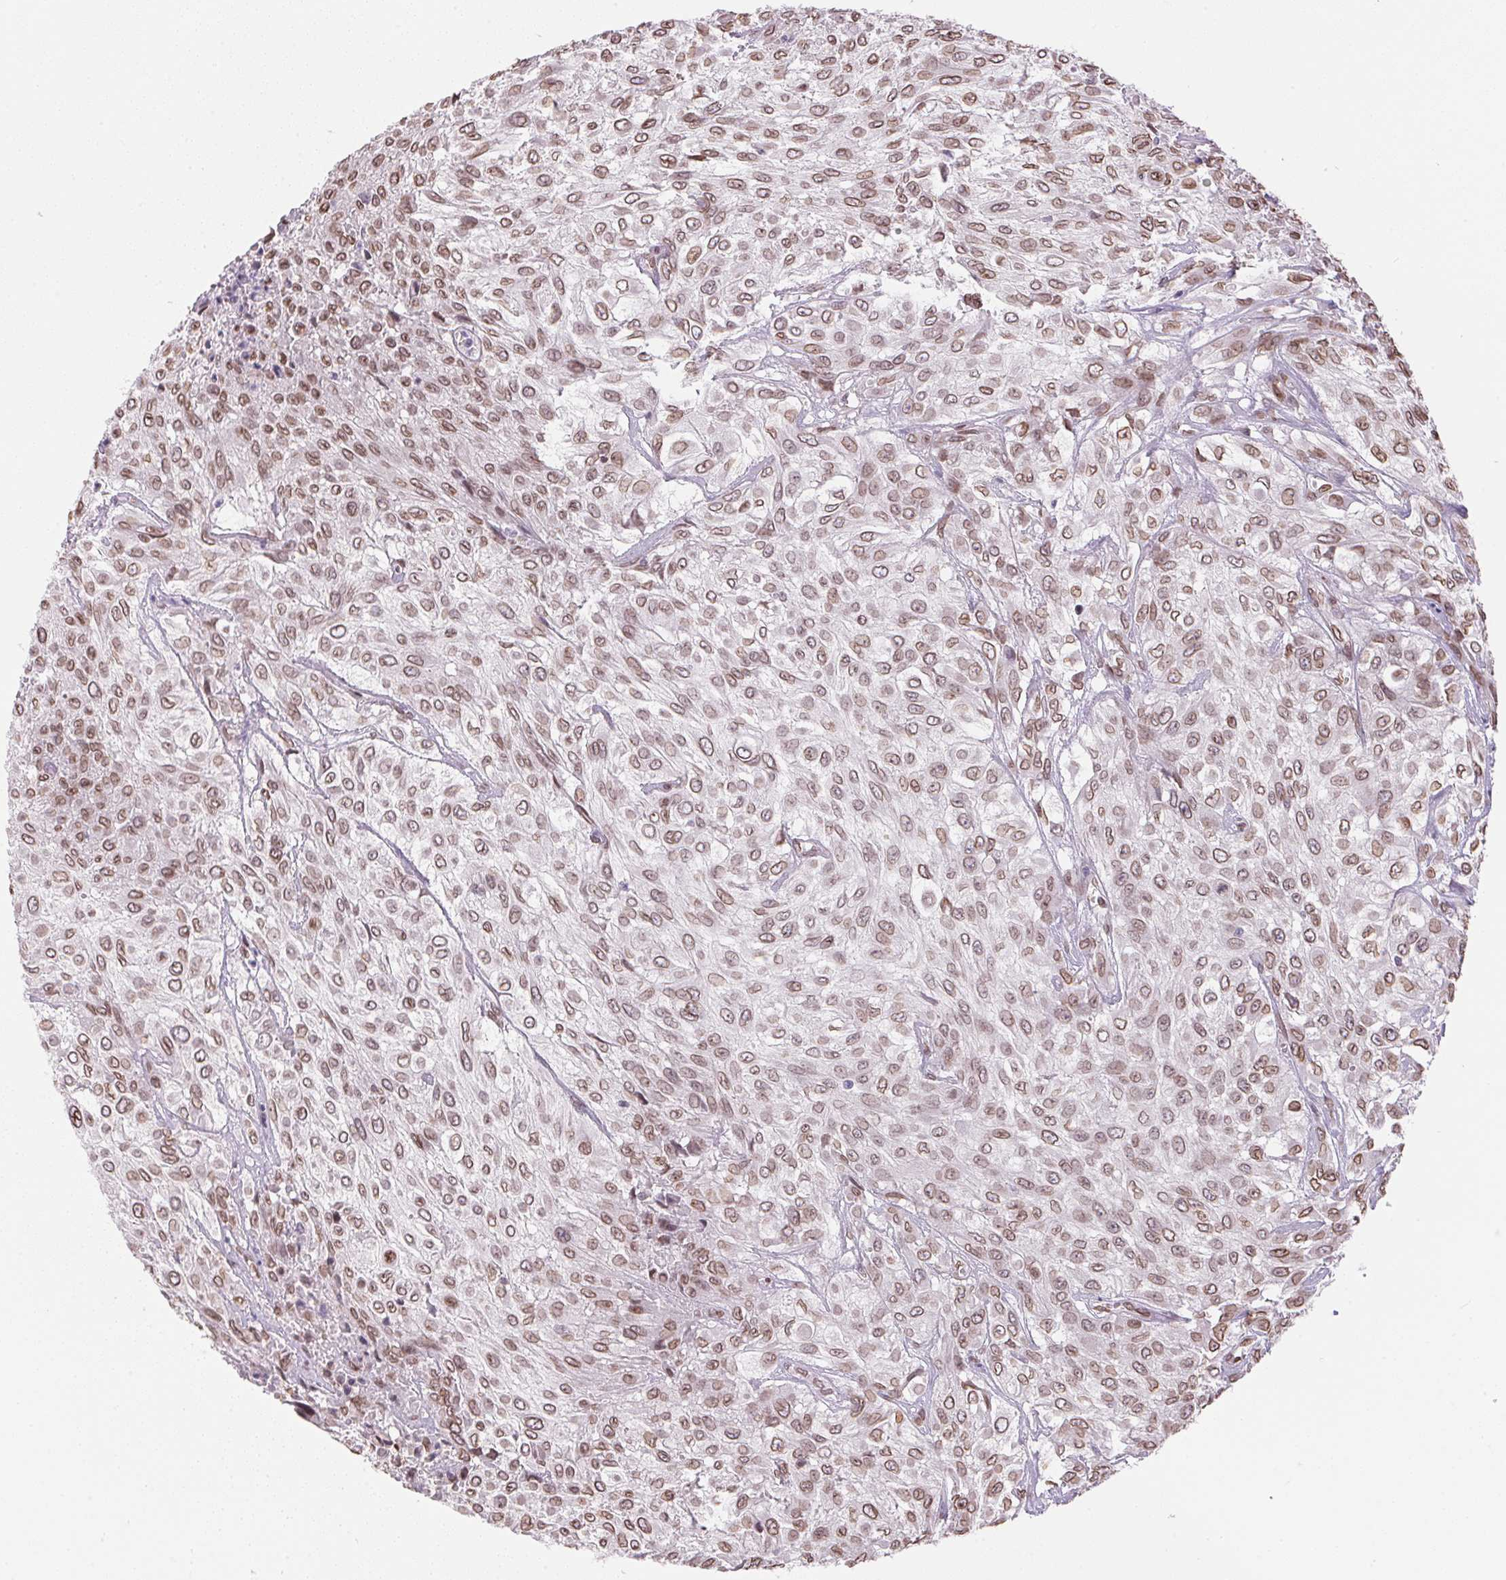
{"staining": {"intensity": "moderate", "quantity": ">75%", "location": "cytoplasmic/membranous,nuclear"}, "tissue": "urothelial cancer", "cell_type": "Tumor cells", "image_type": "cancer", "snomed": [{"axis": "morphology", "description": "Urothelial carcinoma, High grade"}, {"axis": "topography", "description": "Urinary bladder"}], "caption": "Human urothelial cancer stained for a protein (brown) displays moderate cytoplasmic/membranous and nuclear positive positivity in approximately >75% of tumor cells.", "gene": "TMEM175", "patient": {"sex": "male", "age": 57}}